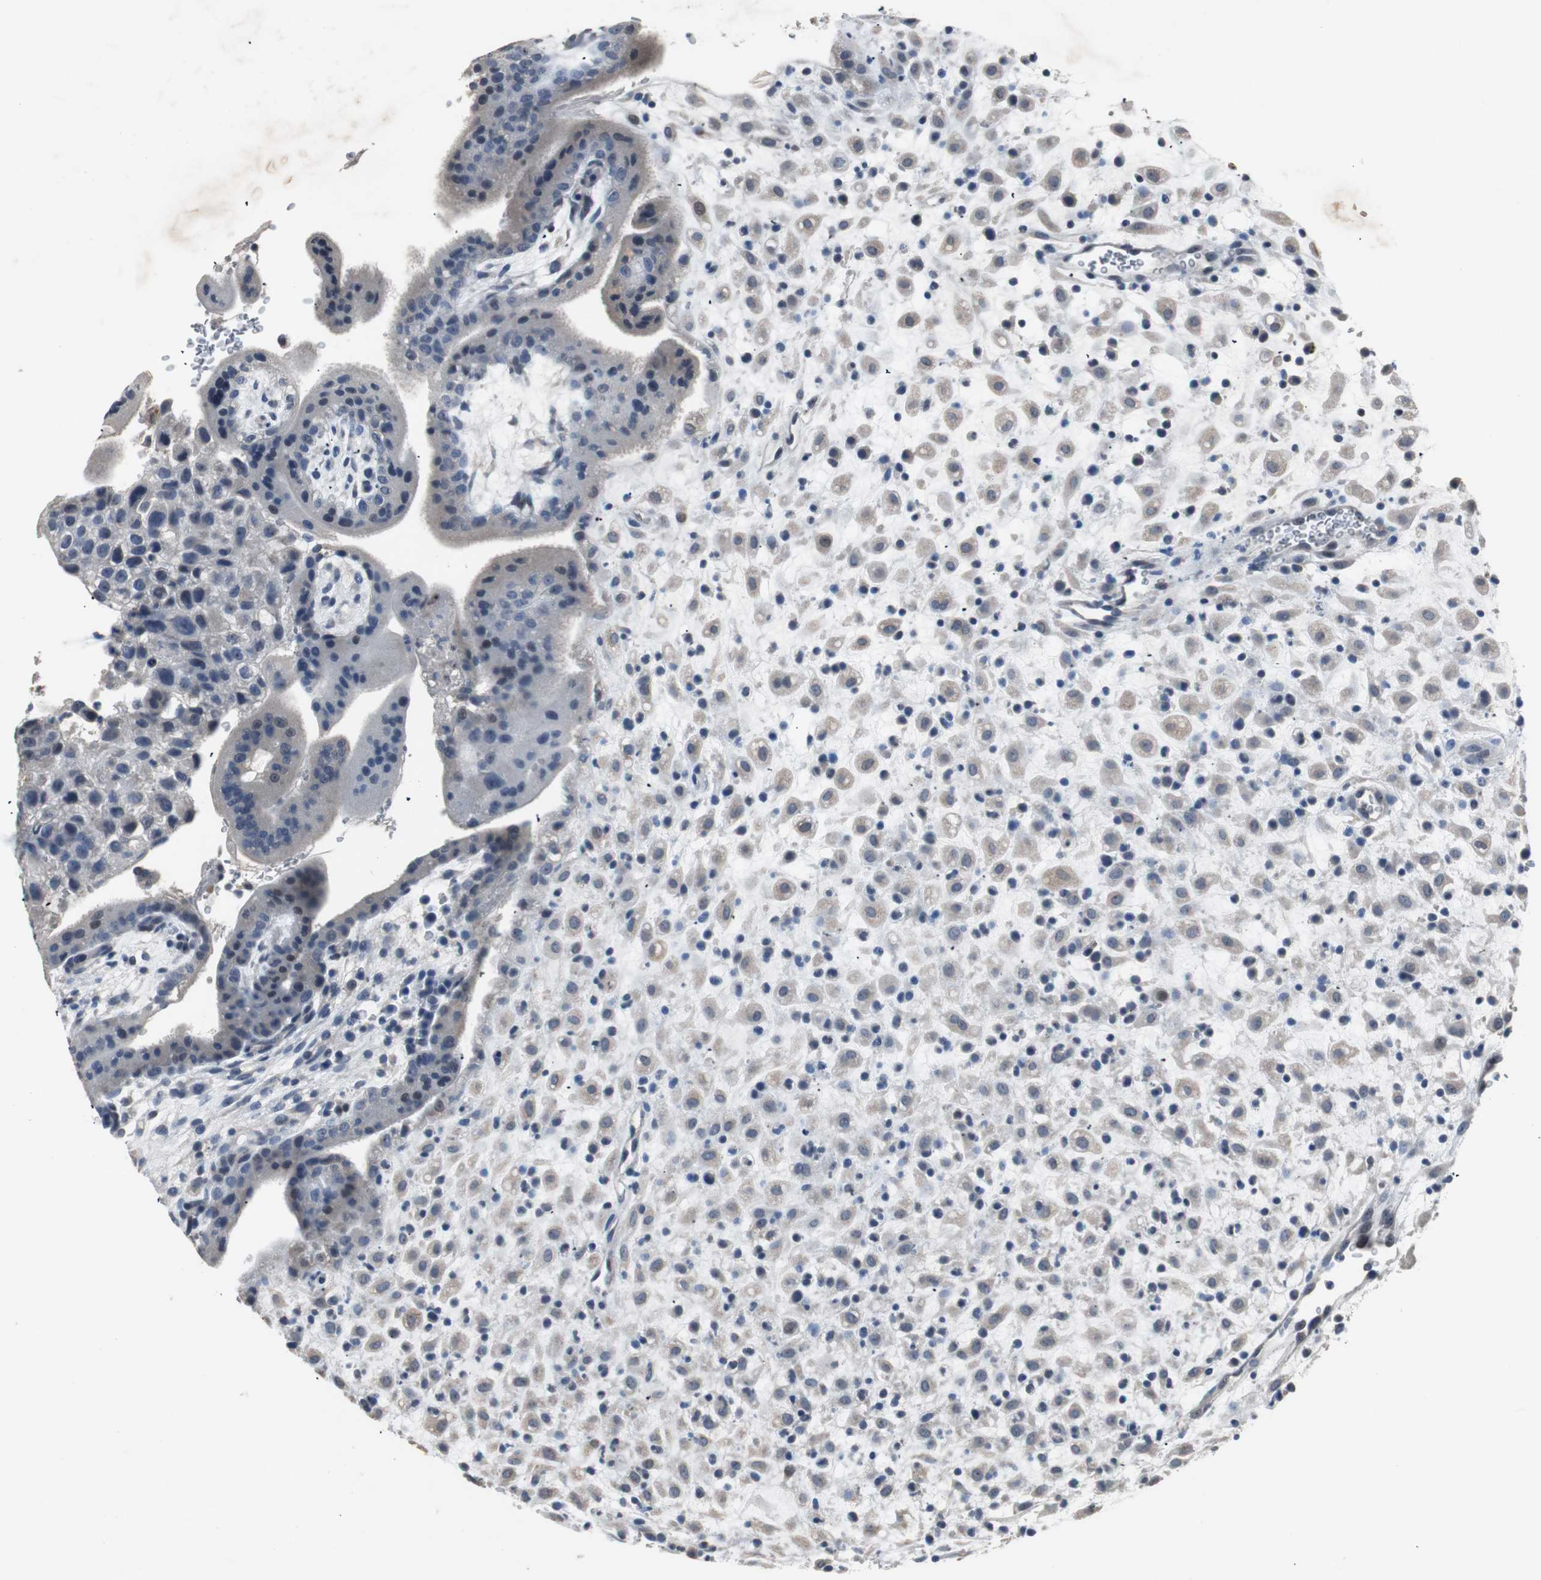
{"staining": {"intensity": "weak", "quantity": "25%-75%", "location": "cytoplasmic/membranous"}, "tissue": "placenta", "cell_type": "Decidual cells", "image_type": "normal", "snomed": [{"axis": "morphology", "description": "Normal tissue, NOS"}, {"axis": "topography", "description": "Placenta"}], "caption": "Immunohistochemical staining of benign human placenta reveals 25%-75% levels of weak cytoplasmic/membranous protein staining in about 25%-75% of decidual cells.", "gene": "PCYT1B", "patient": {"sex": "female", "age": 35}}